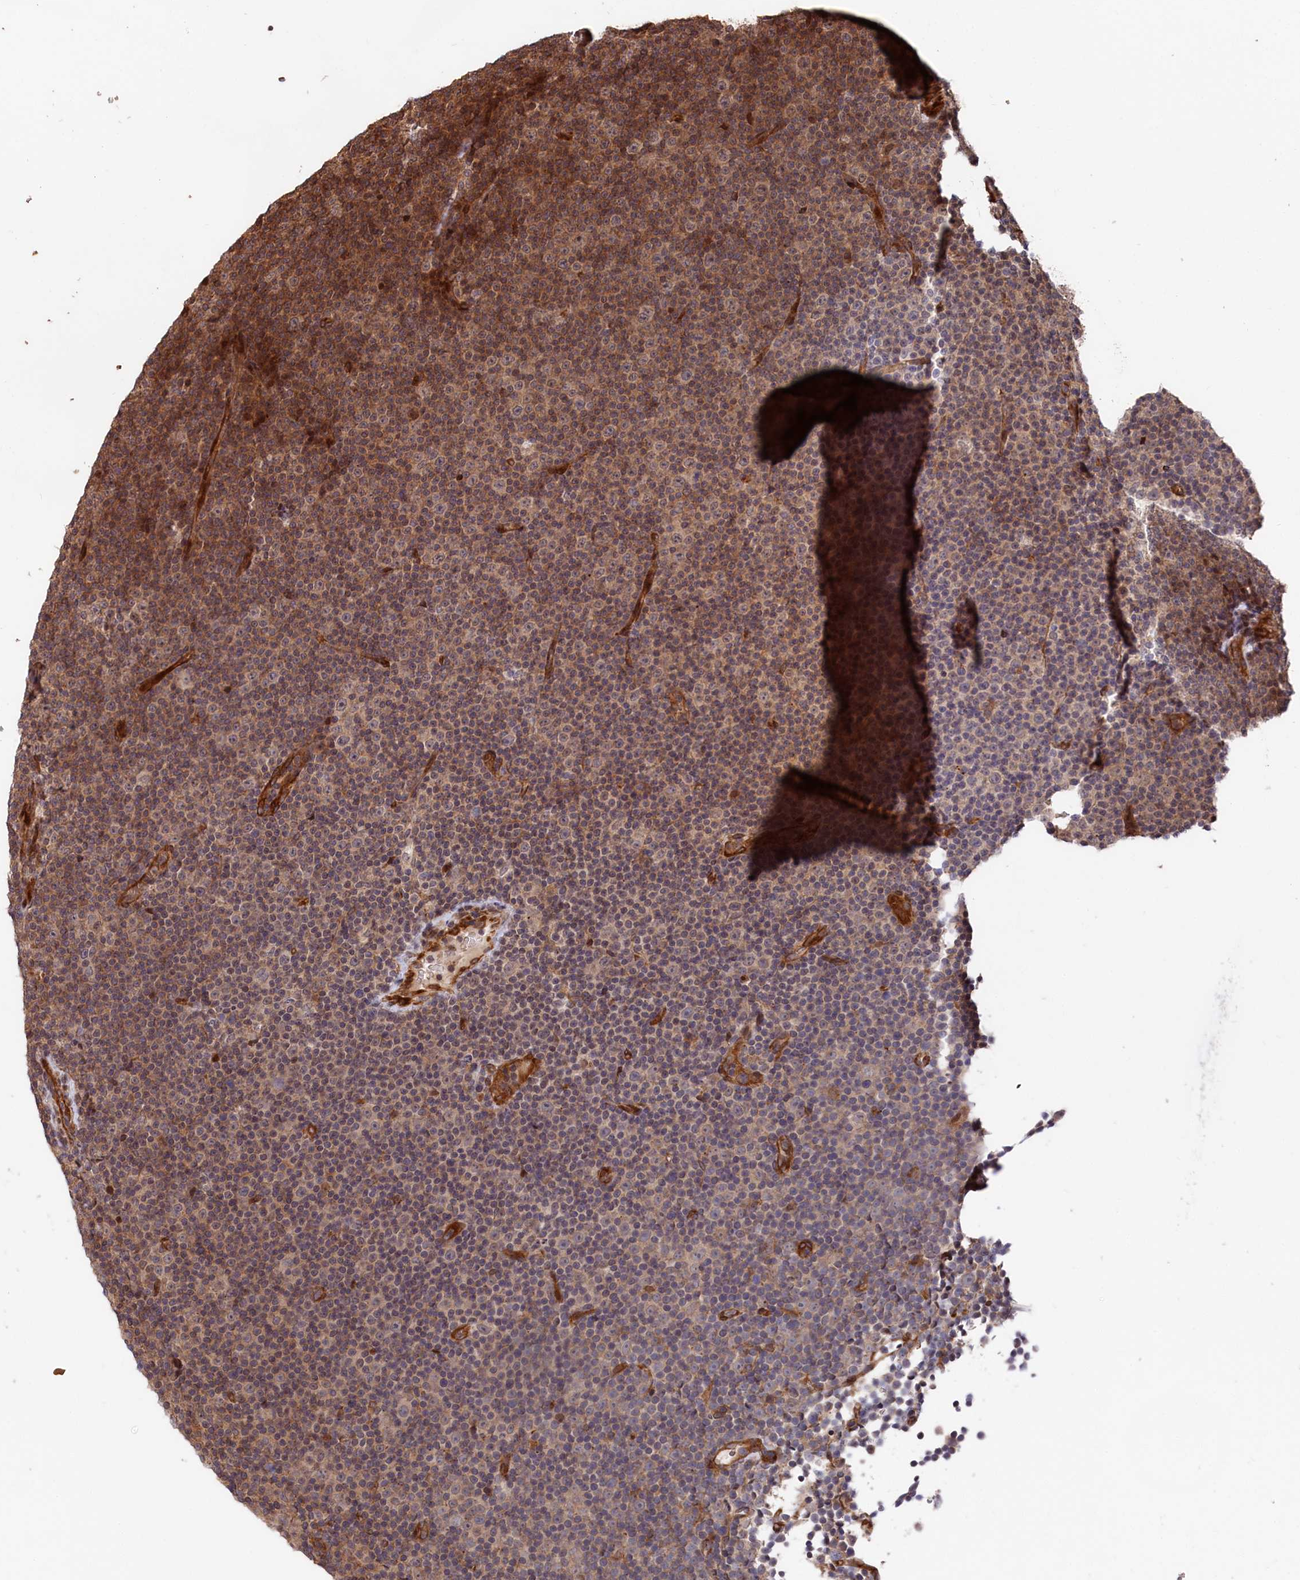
{"staining": {"intensity": "weak", "quantity": "25%-75%", "location": "cytoplasmic/membranous"}, "tissue": "lymphoma", "cell_type": "Tumor cells", "image_type": "cancer", "snomed": [{"axis": "morphology", "description": "Malignant lymphoma, non-Hodgkin's type, Low grade"}, {"axis": "topography", "description": "Lymph node"}], "caption": "Malignant lymphoma, non-Hodgkin's type (low-grade) tissue reveals weak cytoplasmic/membranous staining in about 25%-75% of tumor cells, visualized by immunohistochemistry.", "gene": "TNKS1BP1", "patient": {"sex": "female", "age": 67}}